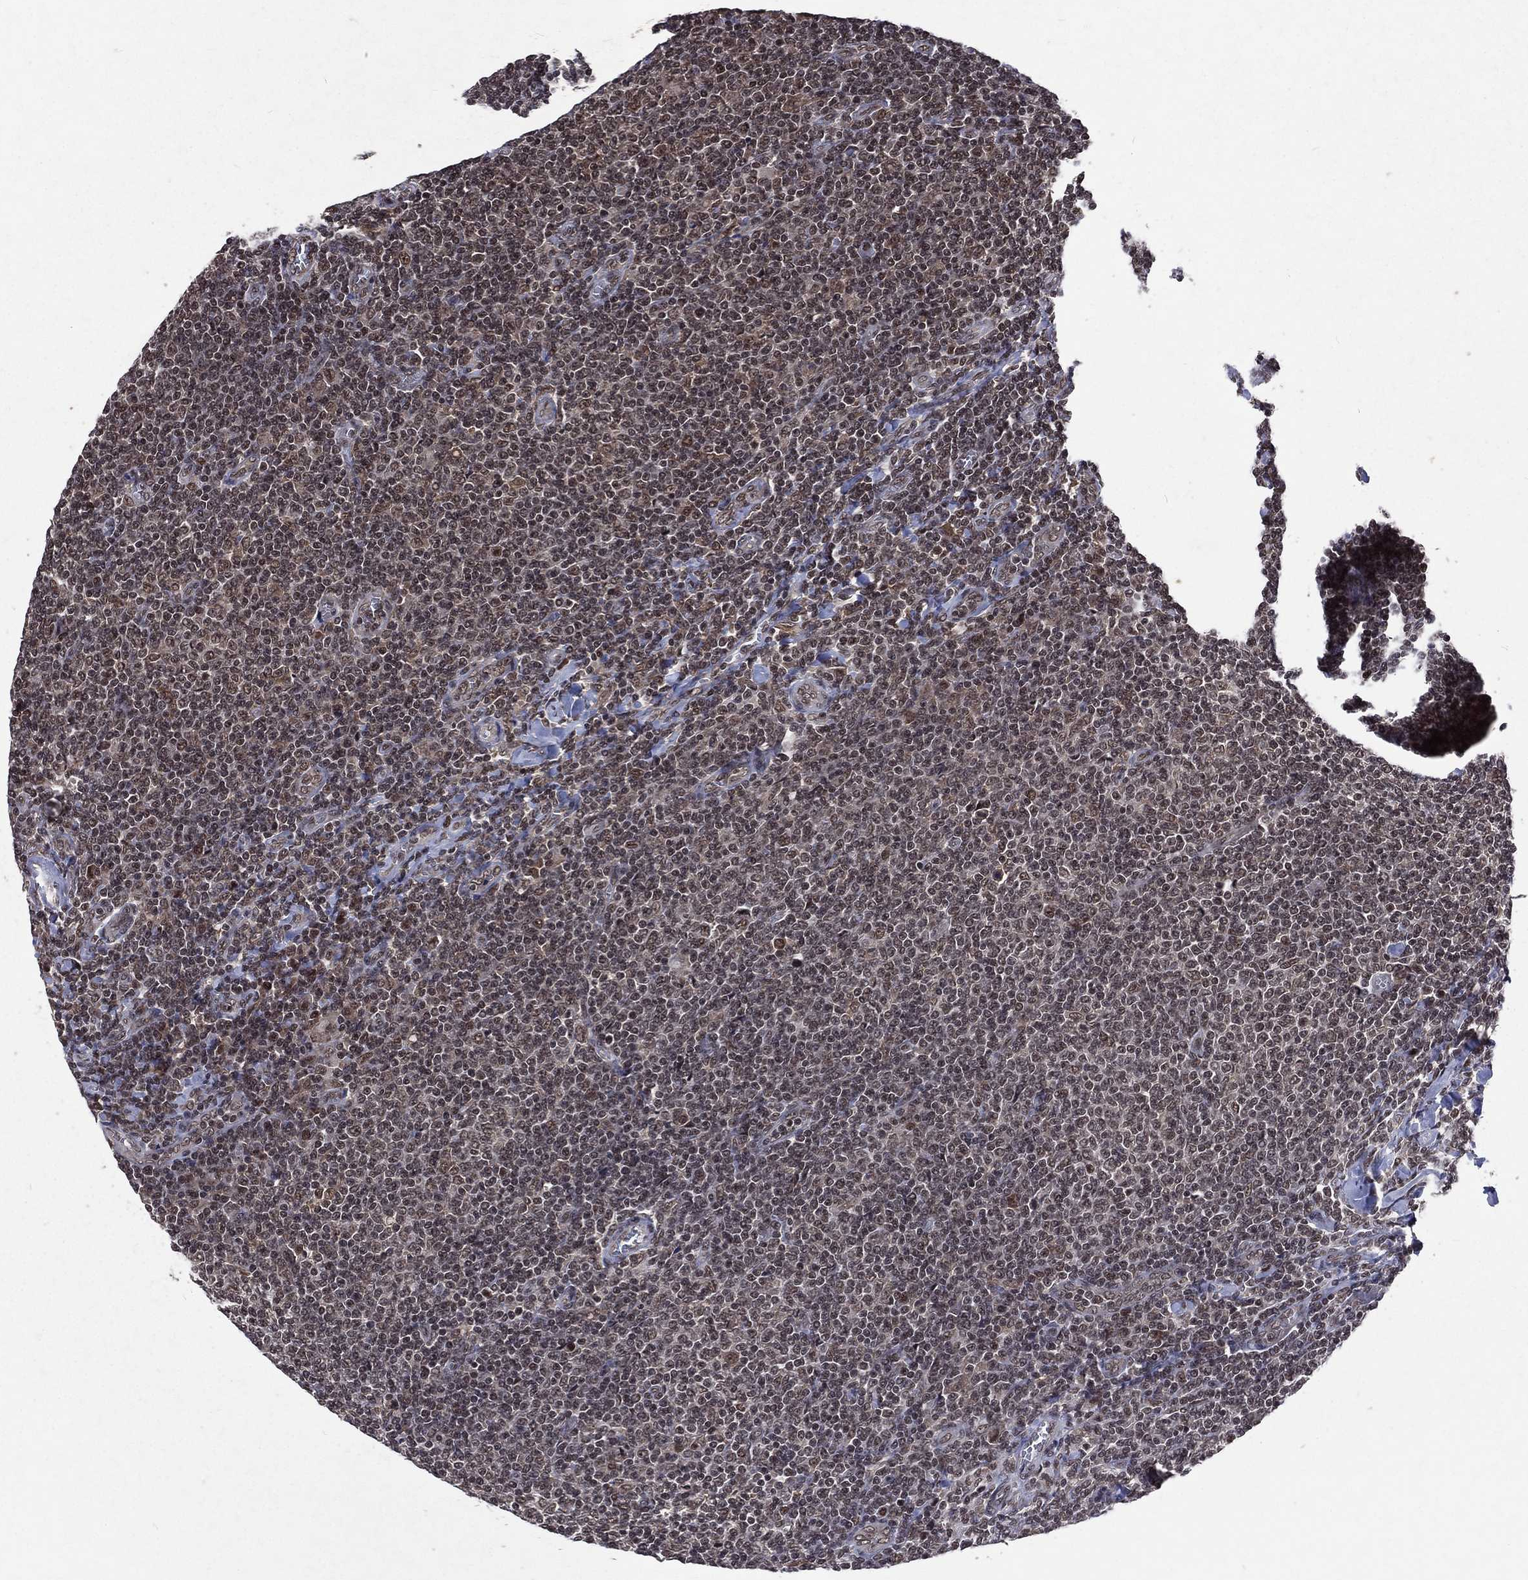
{"staining": {"intensity": "moderate", "quantity": ">75%", "location": "nuclear"}, "tissue": "lymphoma", "cell_type": "Tumor cells", "image_type": "cancer", "snomed": [{"axis": "morphology", "description": "Malignant lymphoma, non-Hodgkin's type, Low grade"}, {"axis": "topography", "description": "Lymph node"}], "caption": "Low-grade malignant lymphoma, non-Hodgkin's type was stained to show a protein in brown. There is medium levels of moderate nuclear positivity in about >75% of tumor cells. The protein of interest is stained brown, and the nuclei are stained in blue (DAB IHC with brightfield microscopy, high magnification).", "gene": "DMAP1", "patient": {"sex": "male", "age": 52}}